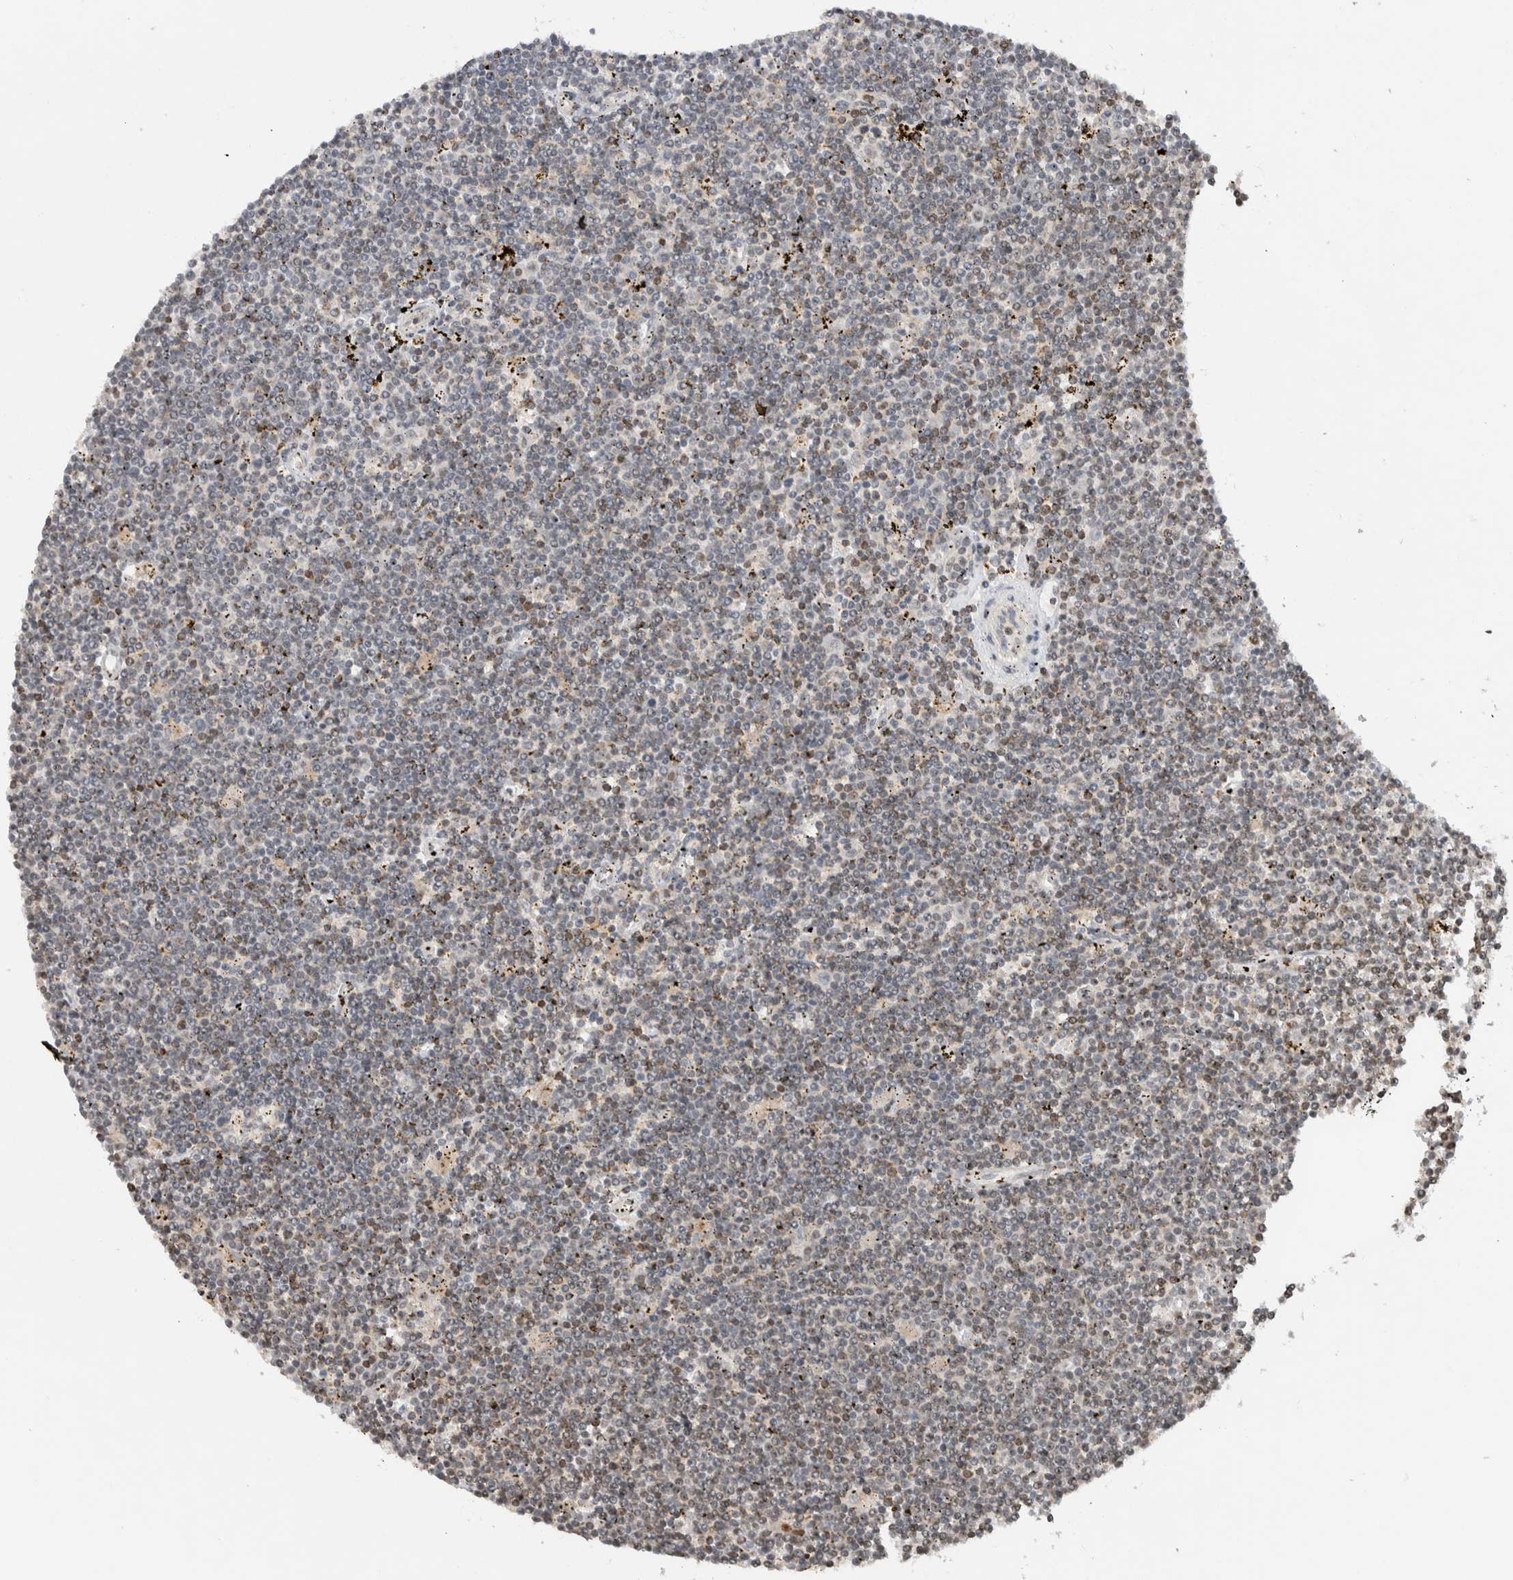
{"staining": {"intensity": "negative", "quantity": "none", "location": "none"}, "tissue": "lymphoma", "cell_type": "Tumor cells", "image_type": "cancer", "snomed": [{"axis": "morphology", "description": "Malignant lymphoma, non-Hodgkin's type, Low grade"}, {"axis": "topography", "description": "Spleen"}], "caption": "High magnification brightfield microscopy of lymphoma stained with DAB (brown) and counterstained with hematoxylin (blue): tumor cells show no significant positivity. (DAB immunohistochemistry (IHC), high magnification).", "gene": "ZNF521", "patient": {"sex": "male", "age": 76}}